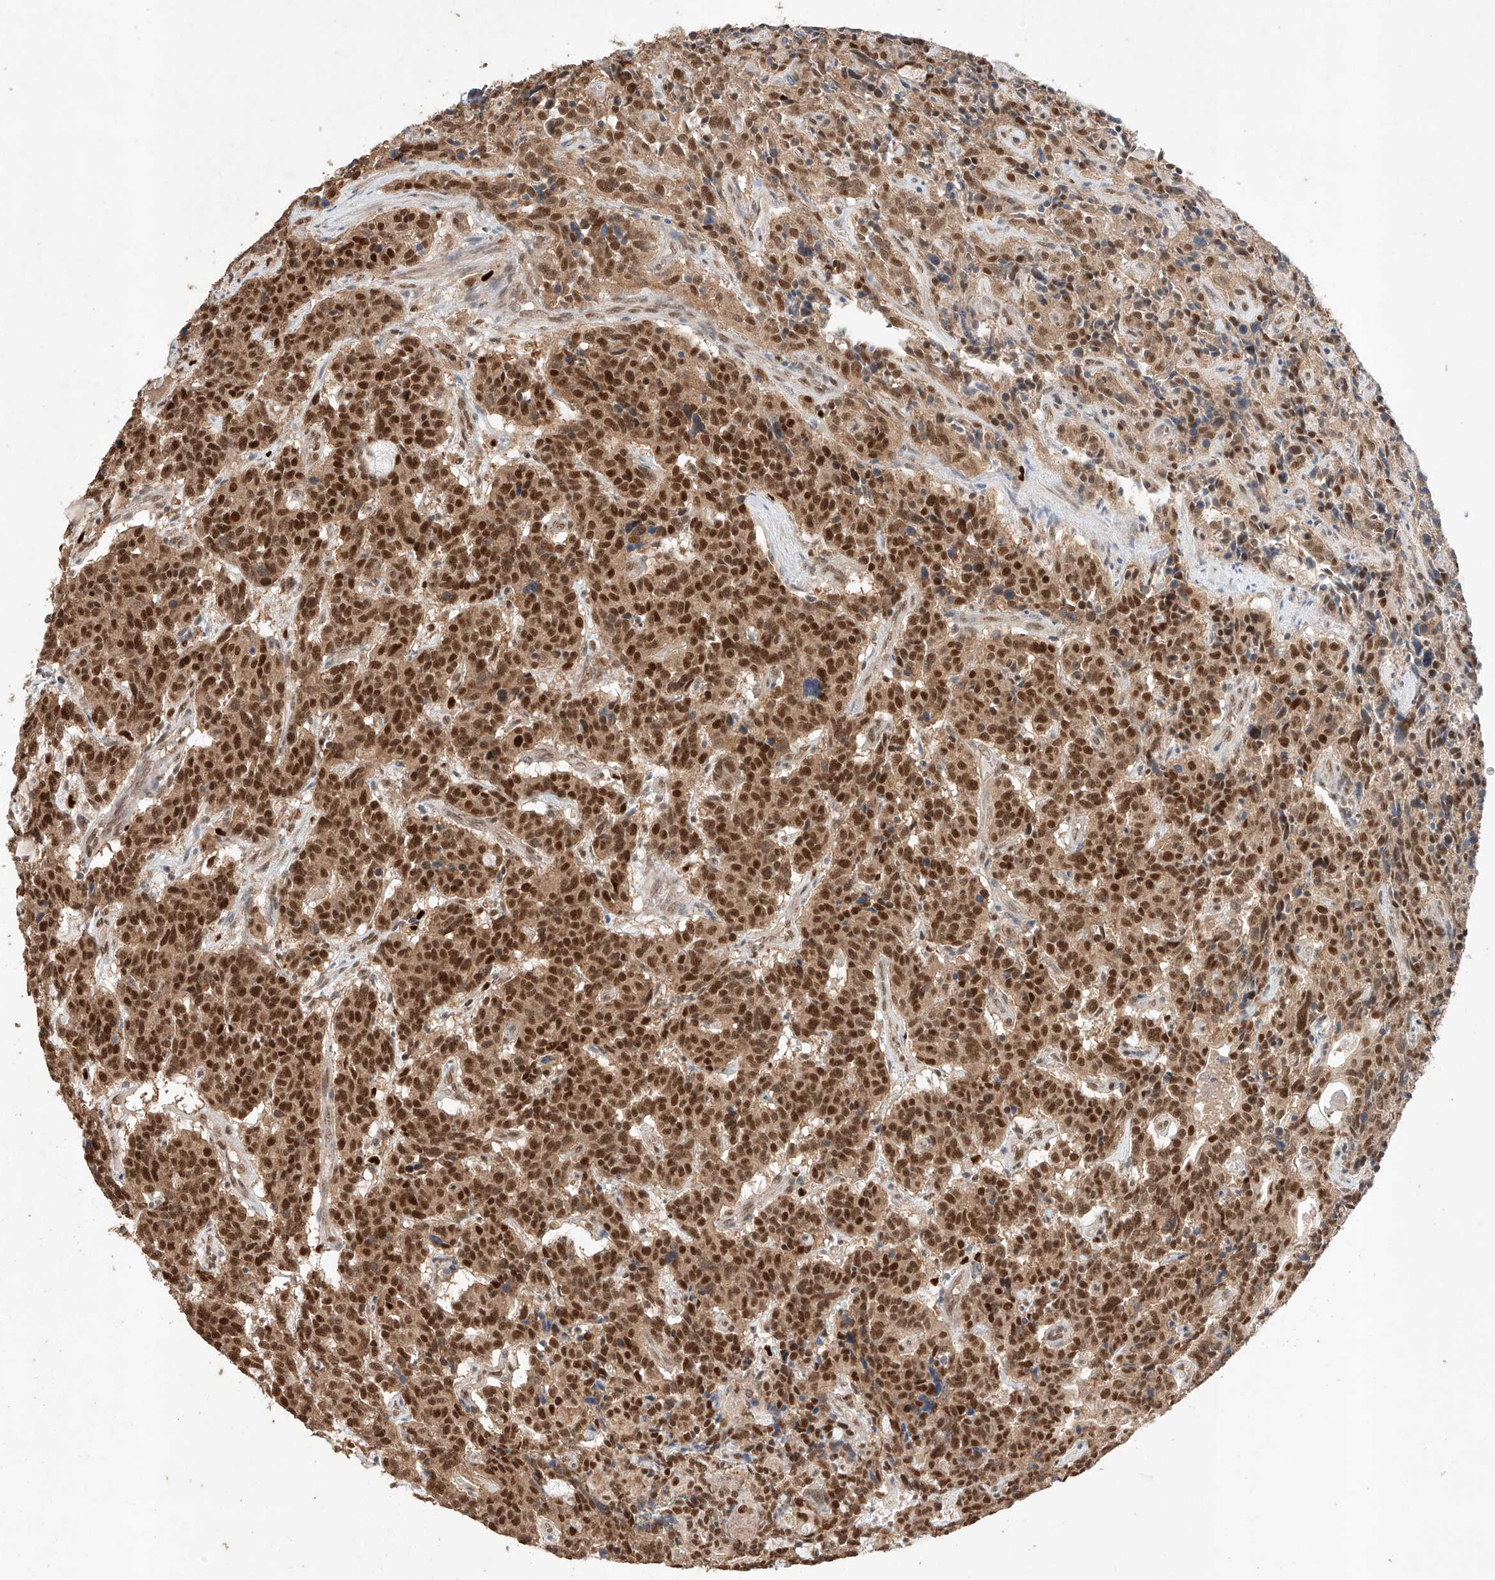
{"staining": {"intensity": "strong", "quantity": ">75%", "location": "cytoplasmic/membranous,nuclear"}, "tissue": "carcinoid", "cell_type": "Tumor cells", "image_type": "cancer", "snomed": [{"axis": "morphology", "description": "Carcinoid, malignant, NOS"}, {"axis": "topography", "description": "Lung"}], "caption": "Protein staining of carcinoid tissue displays strong cytoplasmic/membranous and nuclear expression in approximately >75% of tumor cells. (Stains: DAB in brown, nuclei in blue, Microscopy: brightfield microscopy at high magnification).", "gene": "APIP", "patient": {"sex": "female", "age": 46}}